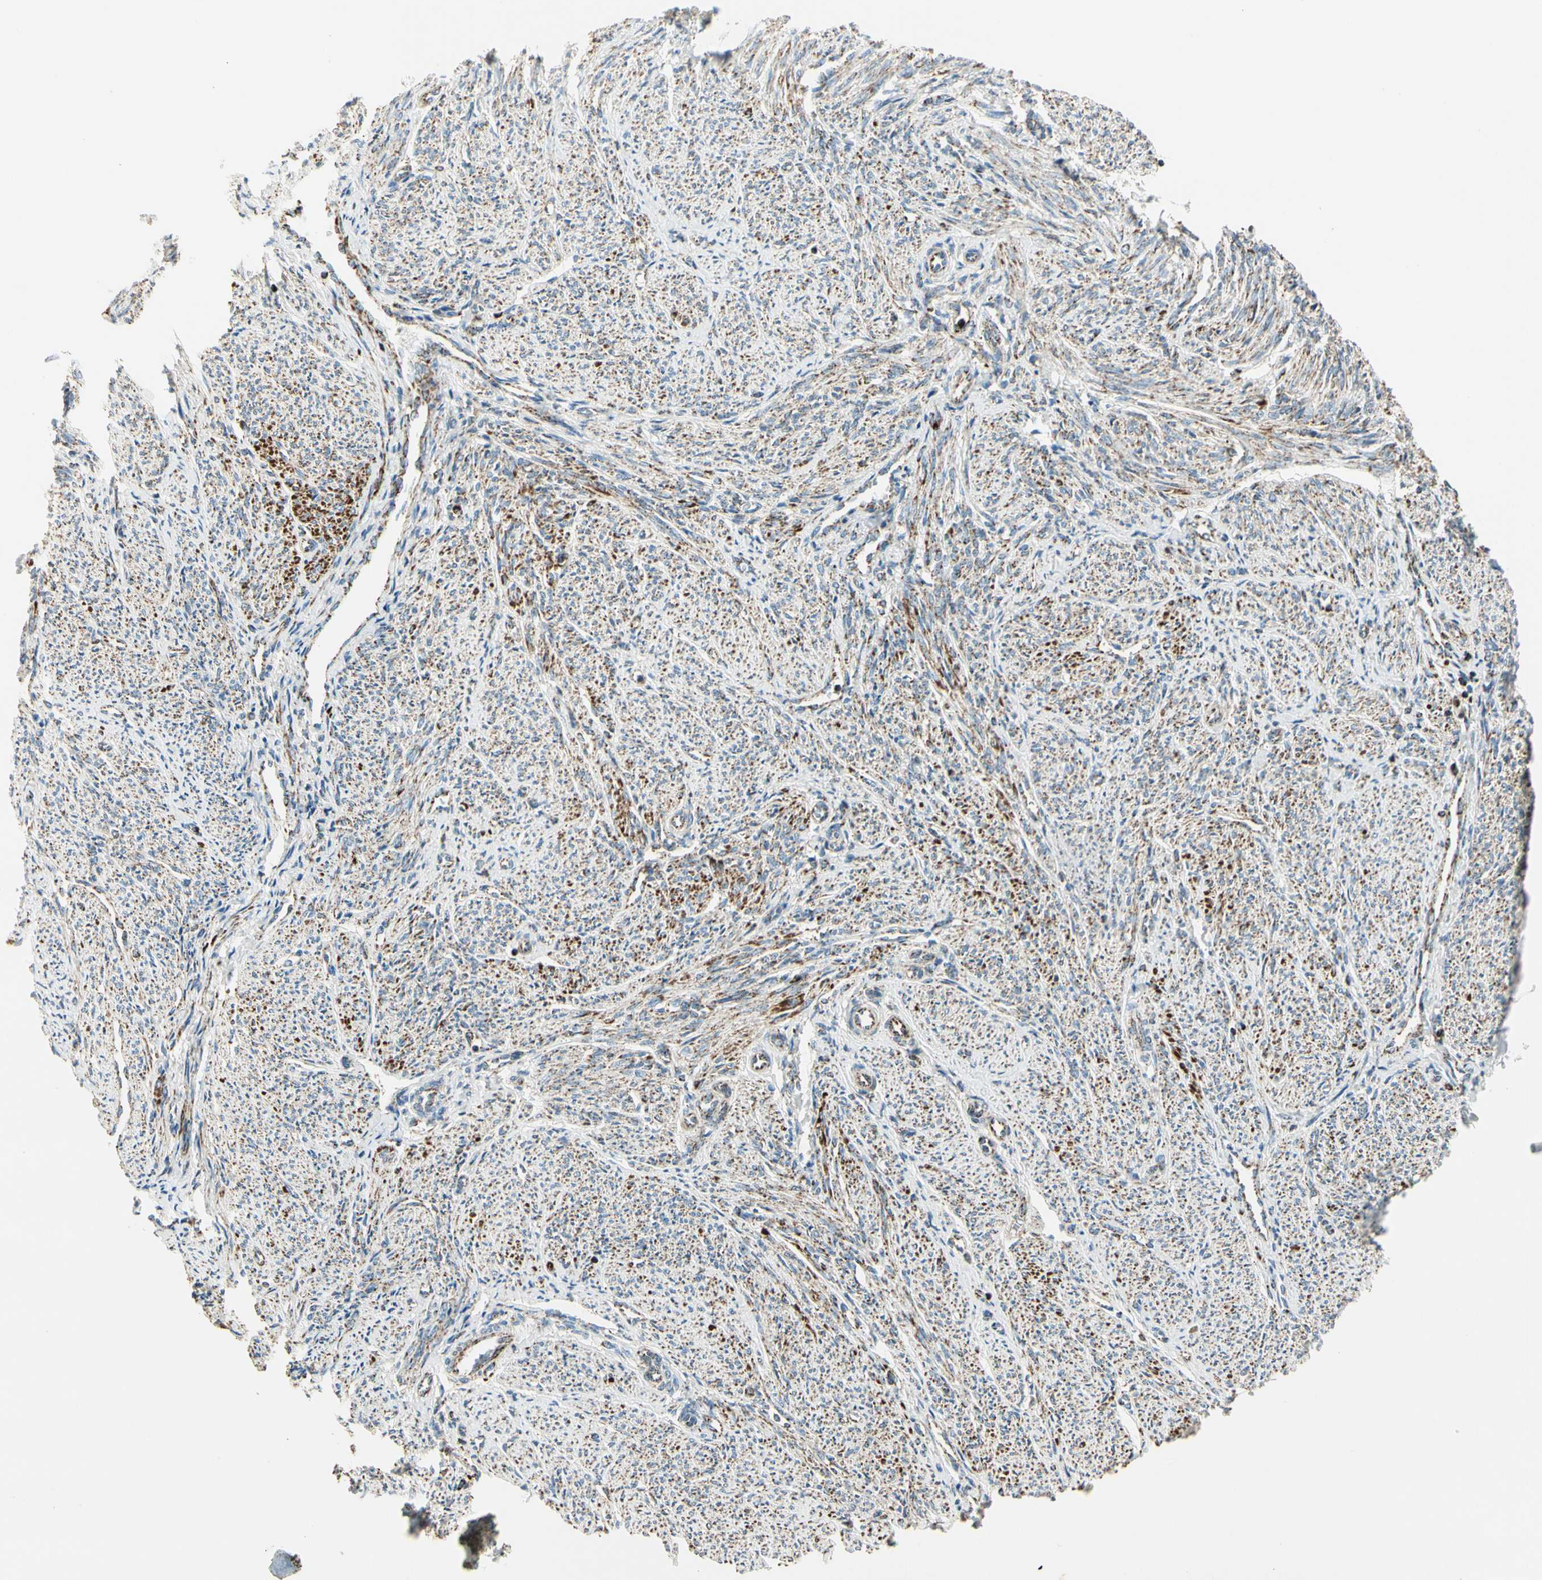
{"staining": {"intensity": "moderate", "quantity": "25%-75%", "location": "cytoplasmic/membranous"}, "tissue": "smooth muscle", "cell_type": "Smooth muscle cells", "image_type": "normal", "snomed": [{"axis": "morphology", "description": "Normal tissue, NOS"}, {"axis": "topography", "description": "Smooth muscle"}], "caption": "Benign smooth muscle displays moderate cytoplasmic/membranous staining in approximately 25%-75% of smooth muscle cells.", "gene": "ME2", "patient": {"sex": "female", "age": 65}}